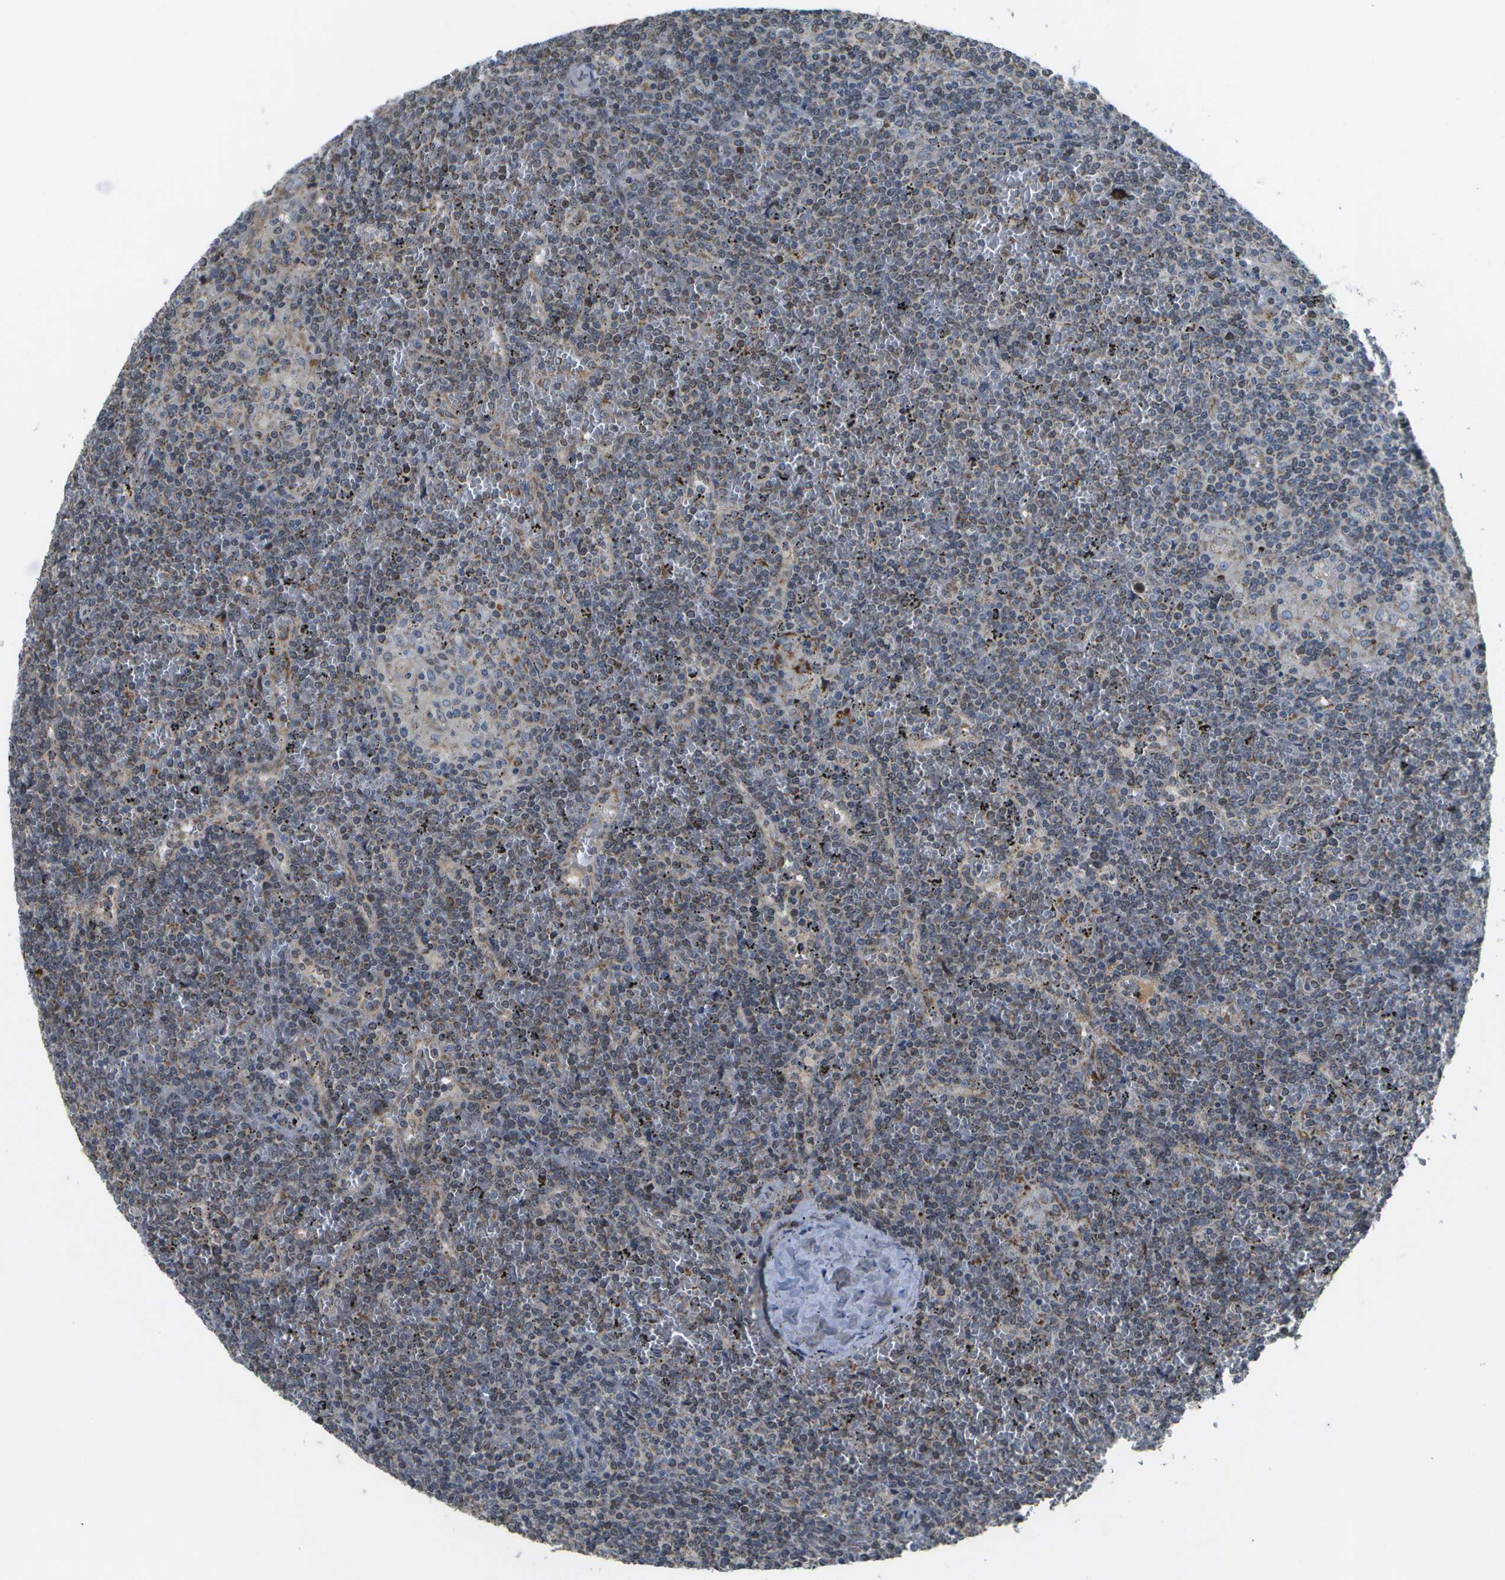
{"staining": {"intensity": "weak", "quantity": ">75%", "location": "nuclear"}, "tissue": "lymphoma", "cell_type": "Tumor cells", "image_type": "cancer", "snomed": [{"axis": "morphology", "description": "Malignant lymphoma, non-Hodgkin's type, Low grade"}, {"axis": "topography", "description": "Spleen"}], "caption": "Protein staining displays weak nuclear expression in about >75% of tumor cells in malignant lymphoma, non-Hodgkin's type (low-grade). Immunohistochemistry stains the protein of interest in brown and the nuclei are stained blue.", "gene": "HADHA", "patient": {"sex": "female", "age": 19}}